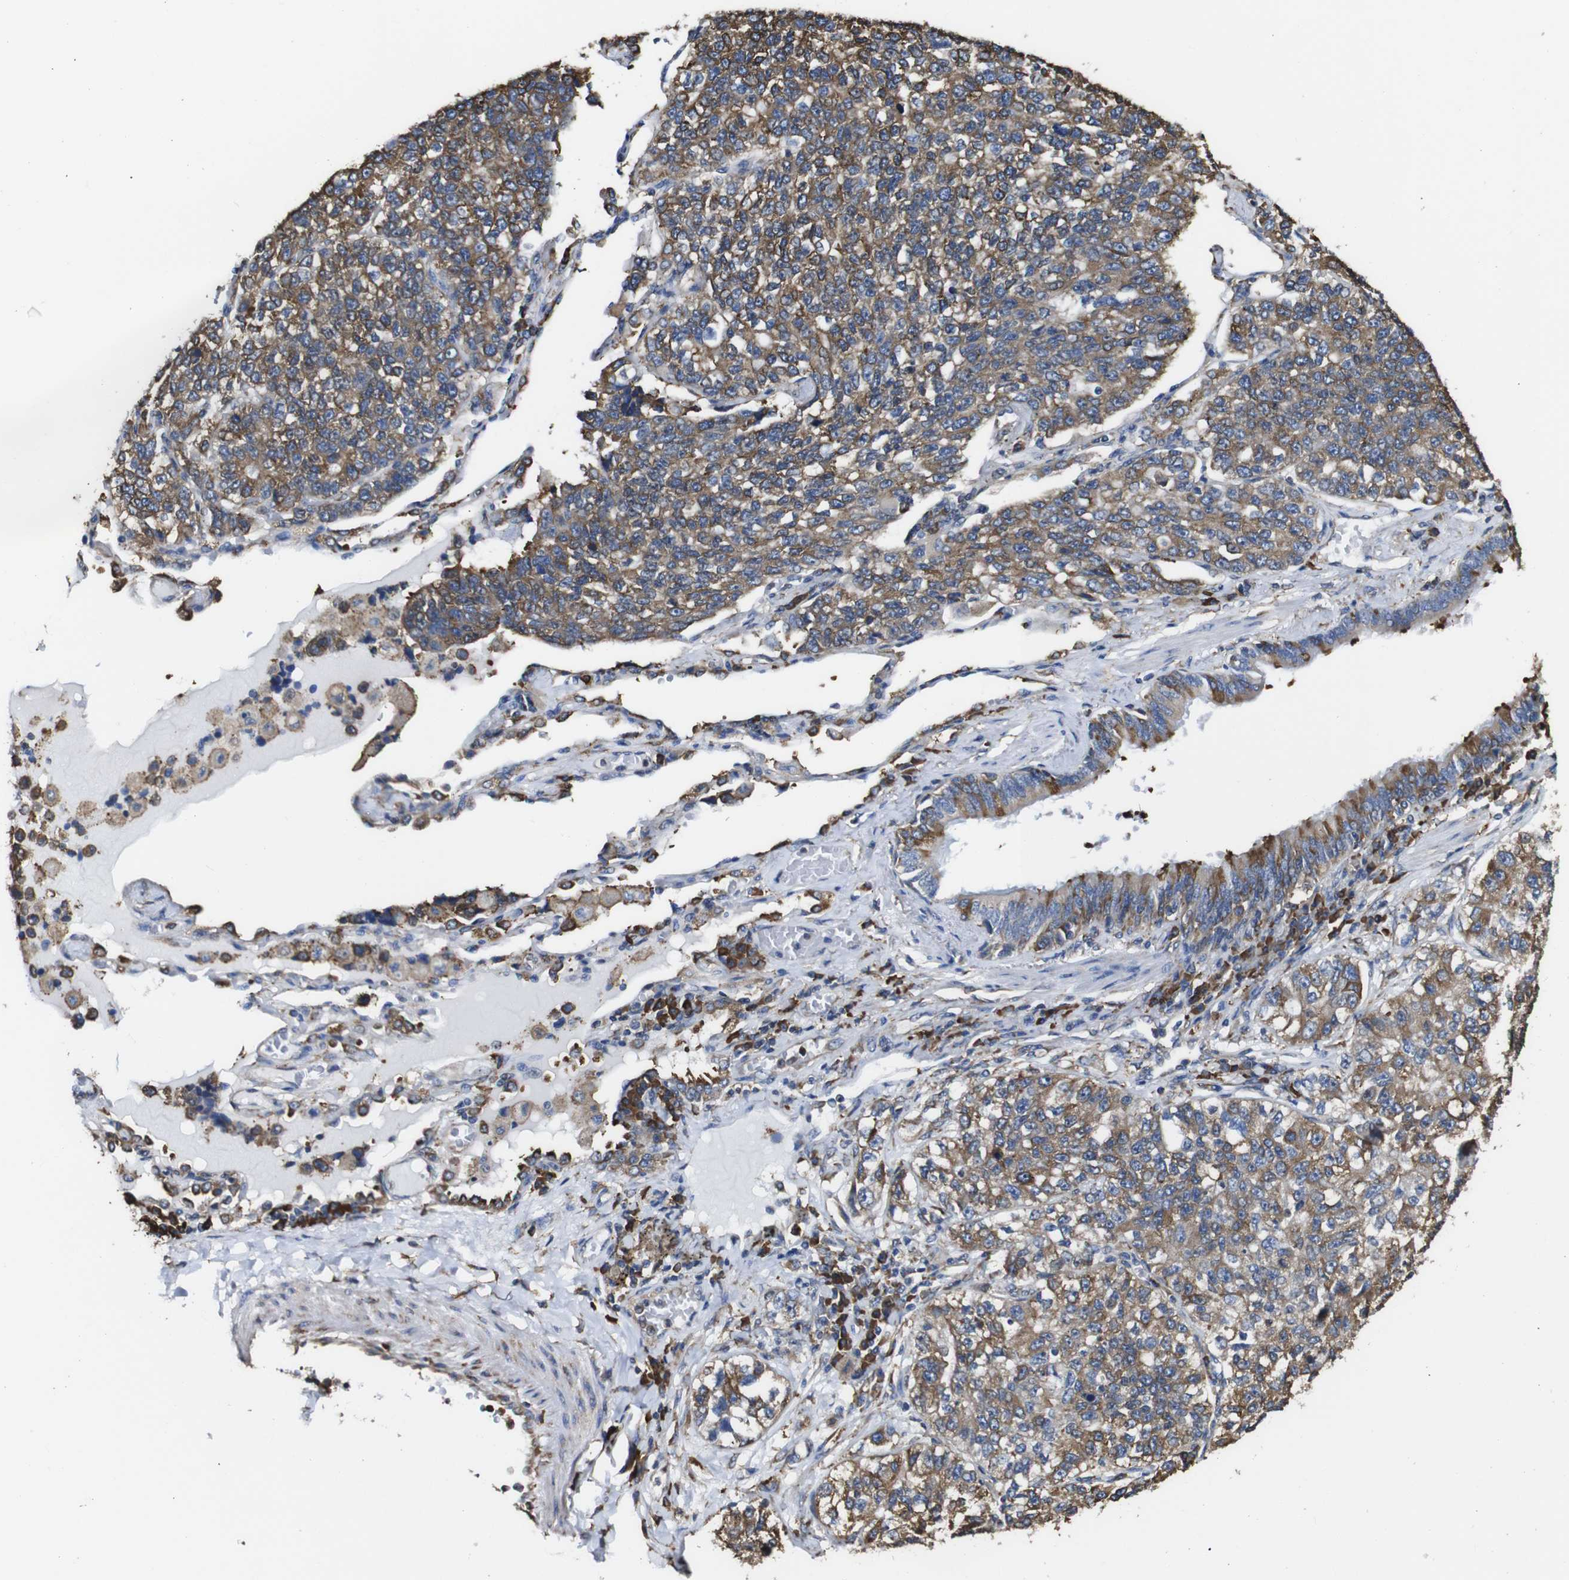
{"staining": {"intensity": "moderate", "quantity": ">75%", "location": "cytoplasmic/membranous"}, "tissue": "lung cancer", "cell_type": "Tumor cells", "image_type": "cancer", "snomed": [{"axis": "morphology", "description": "Adenocarcinoma, NOS"}, {"axis": "topography", "description": "Lung"}], "caption": "Protein staining by IHC reveals moderate cytoplasmic/membranous expression in approximately >75% of tumor cells in adenocarcinoma (lung).", "gene": "PPIB", "patient": {"sex": "male", "age": 49}}